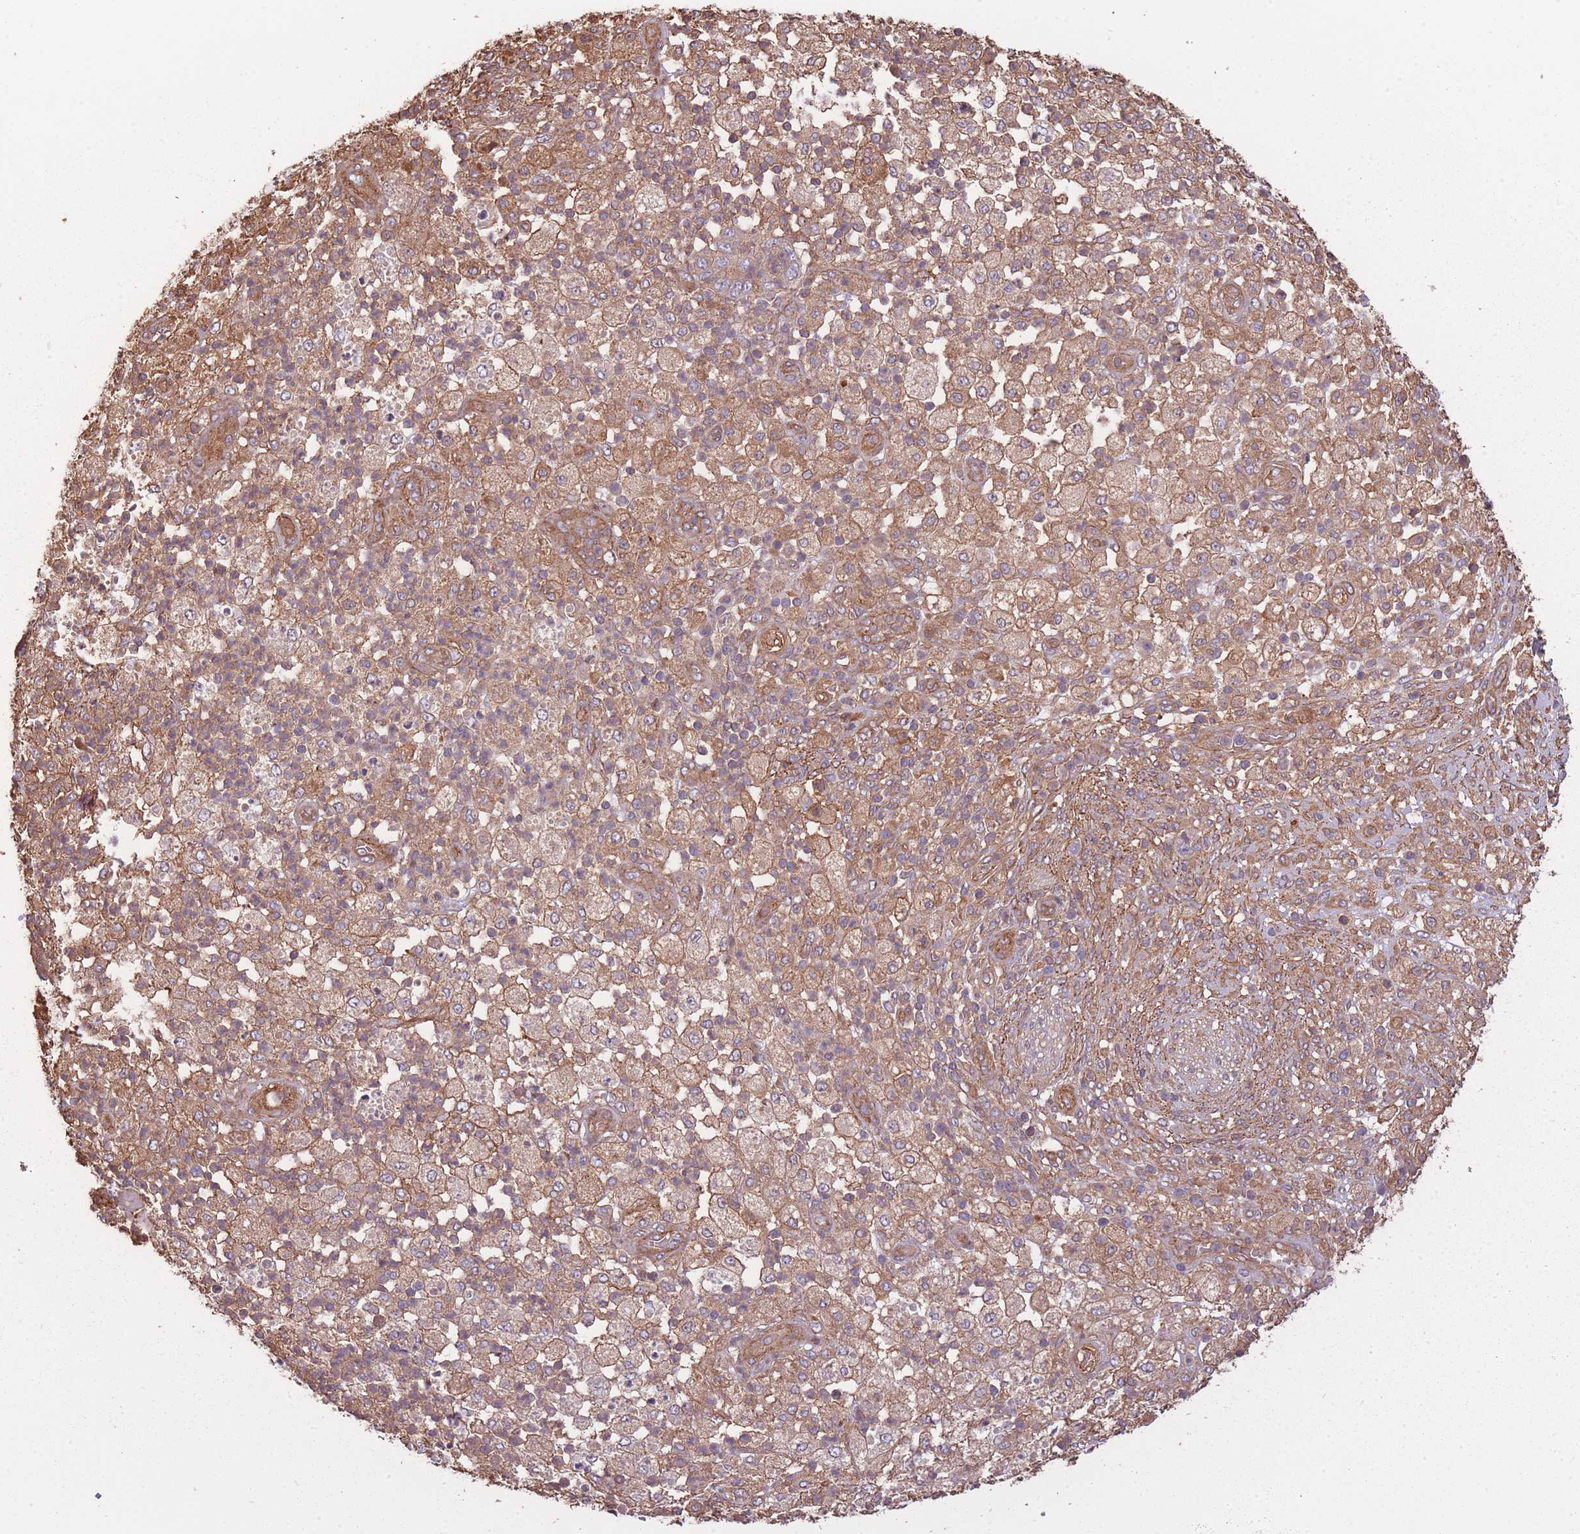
{"staining": {"intensity": "moderate", "quantity": "25%-75%", "location": "cytoplasmic/membranous"}, "tissue": "pancreatic cancer", "cell_type": "Tumor cells", "image_type": "cancer", "snomed": [{"axis": "morphology", "description": "Adenocarcinoma, NOS"}, {"axis": "topography", "description": "Pancreas"}], "caption": "Immunohistochemistry image of human pancreatic cancer stained for a protein (brown), which shows medium levels of moderate cytoplasmic/membranous expression in about 25%-75% of tumor cells.", "gene": "ARMH3", "patient": {"sex": "female", "age": 72}}